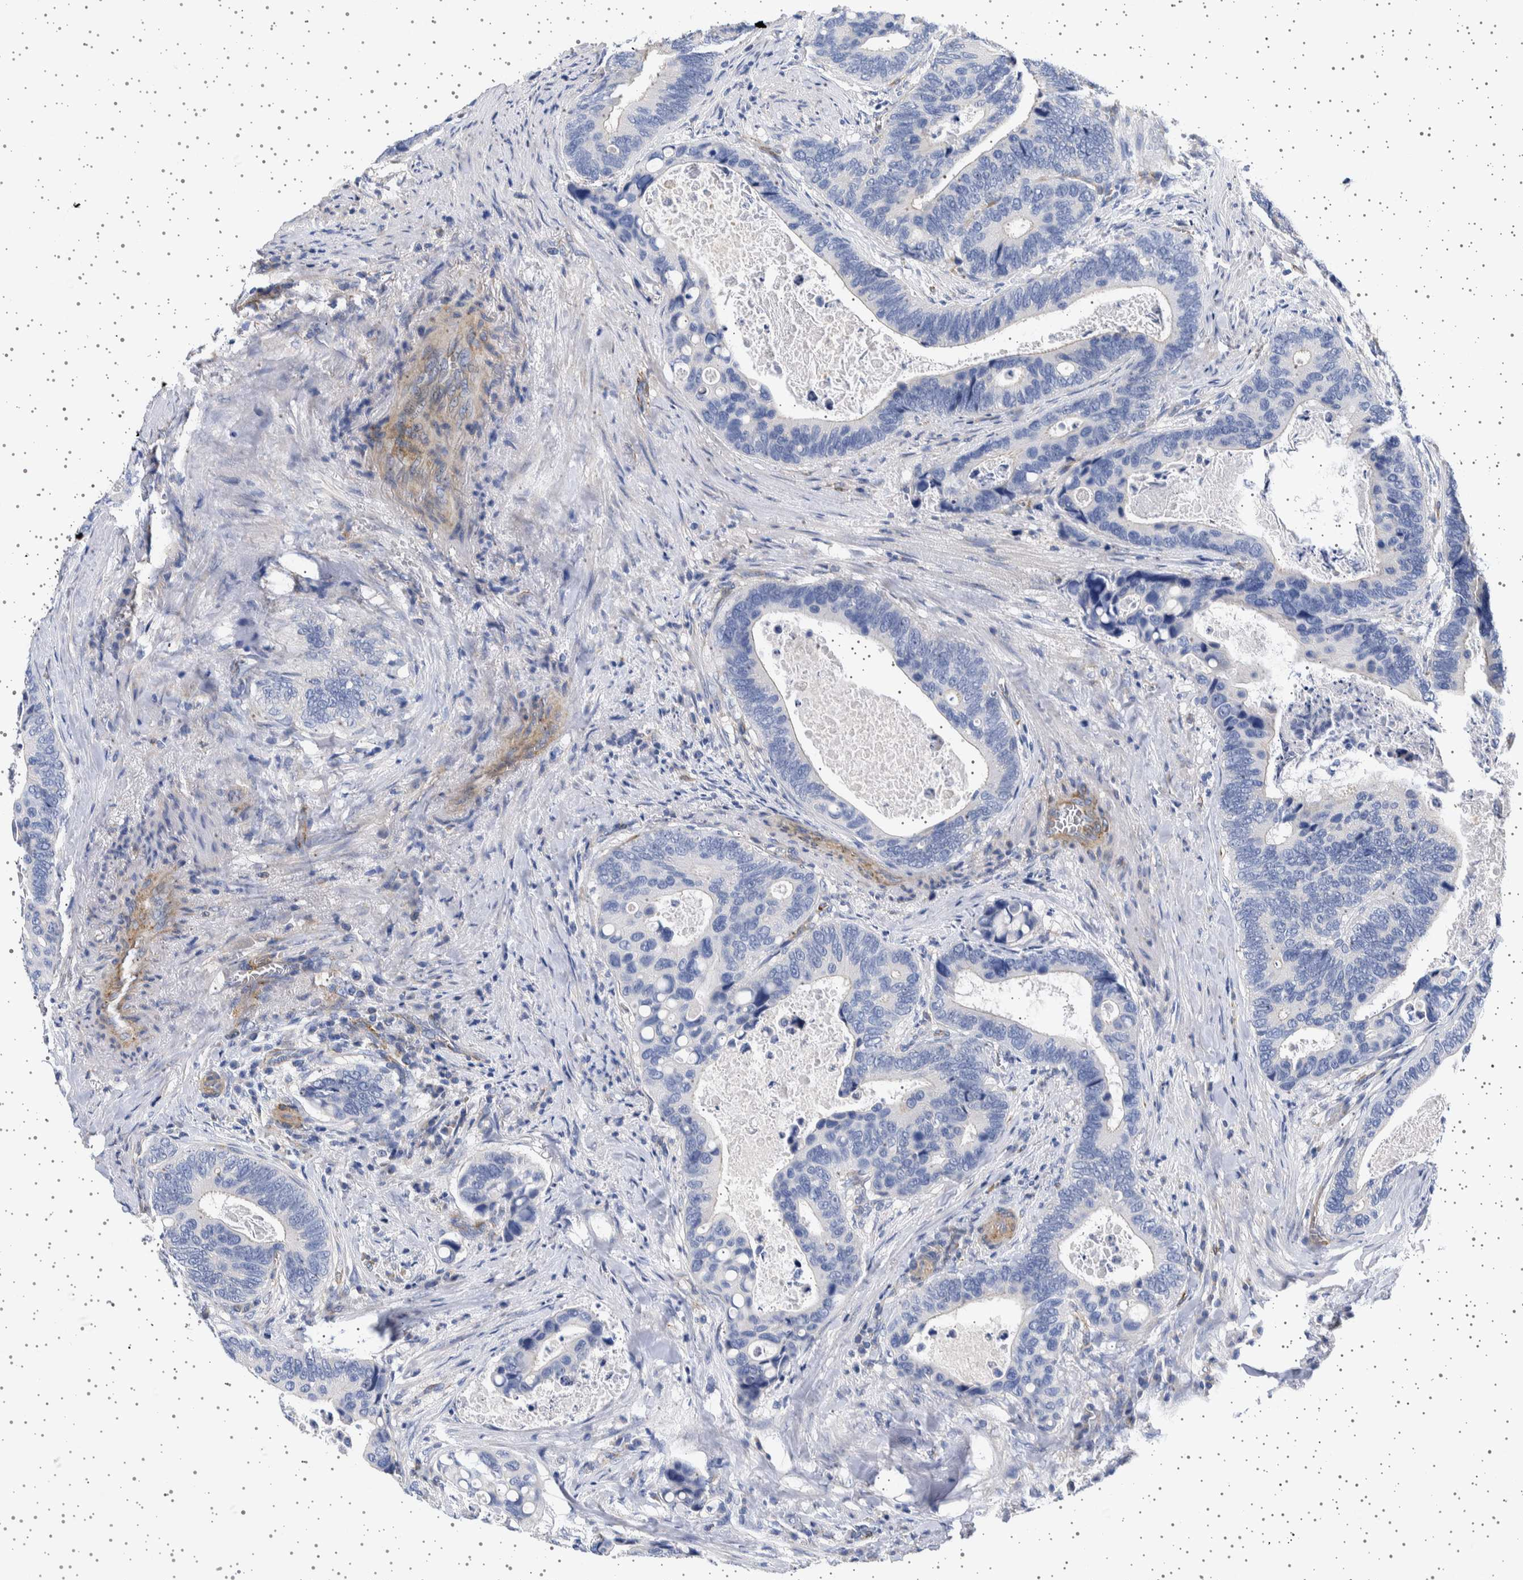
{"staining": {"intensity": "negative", "quantity": "none", "location": "none"}, "tissue": "colorectal cancer", "cell_type": "Tumor cells", "image_type": "cancer", "snomed": [{"axis": "morphology", "description": "Inflammation, NOS"}, {"axis": "morphology", "description": "Adenocarcinoma, NOS"}, {"axis": "topography", "description": "Colon"}], "caption": "There is no significant positivity in tumor cells of colorectal cancer.", "gene": "SEPTIN4", "patient": {"sex": "male", "age": 72}}